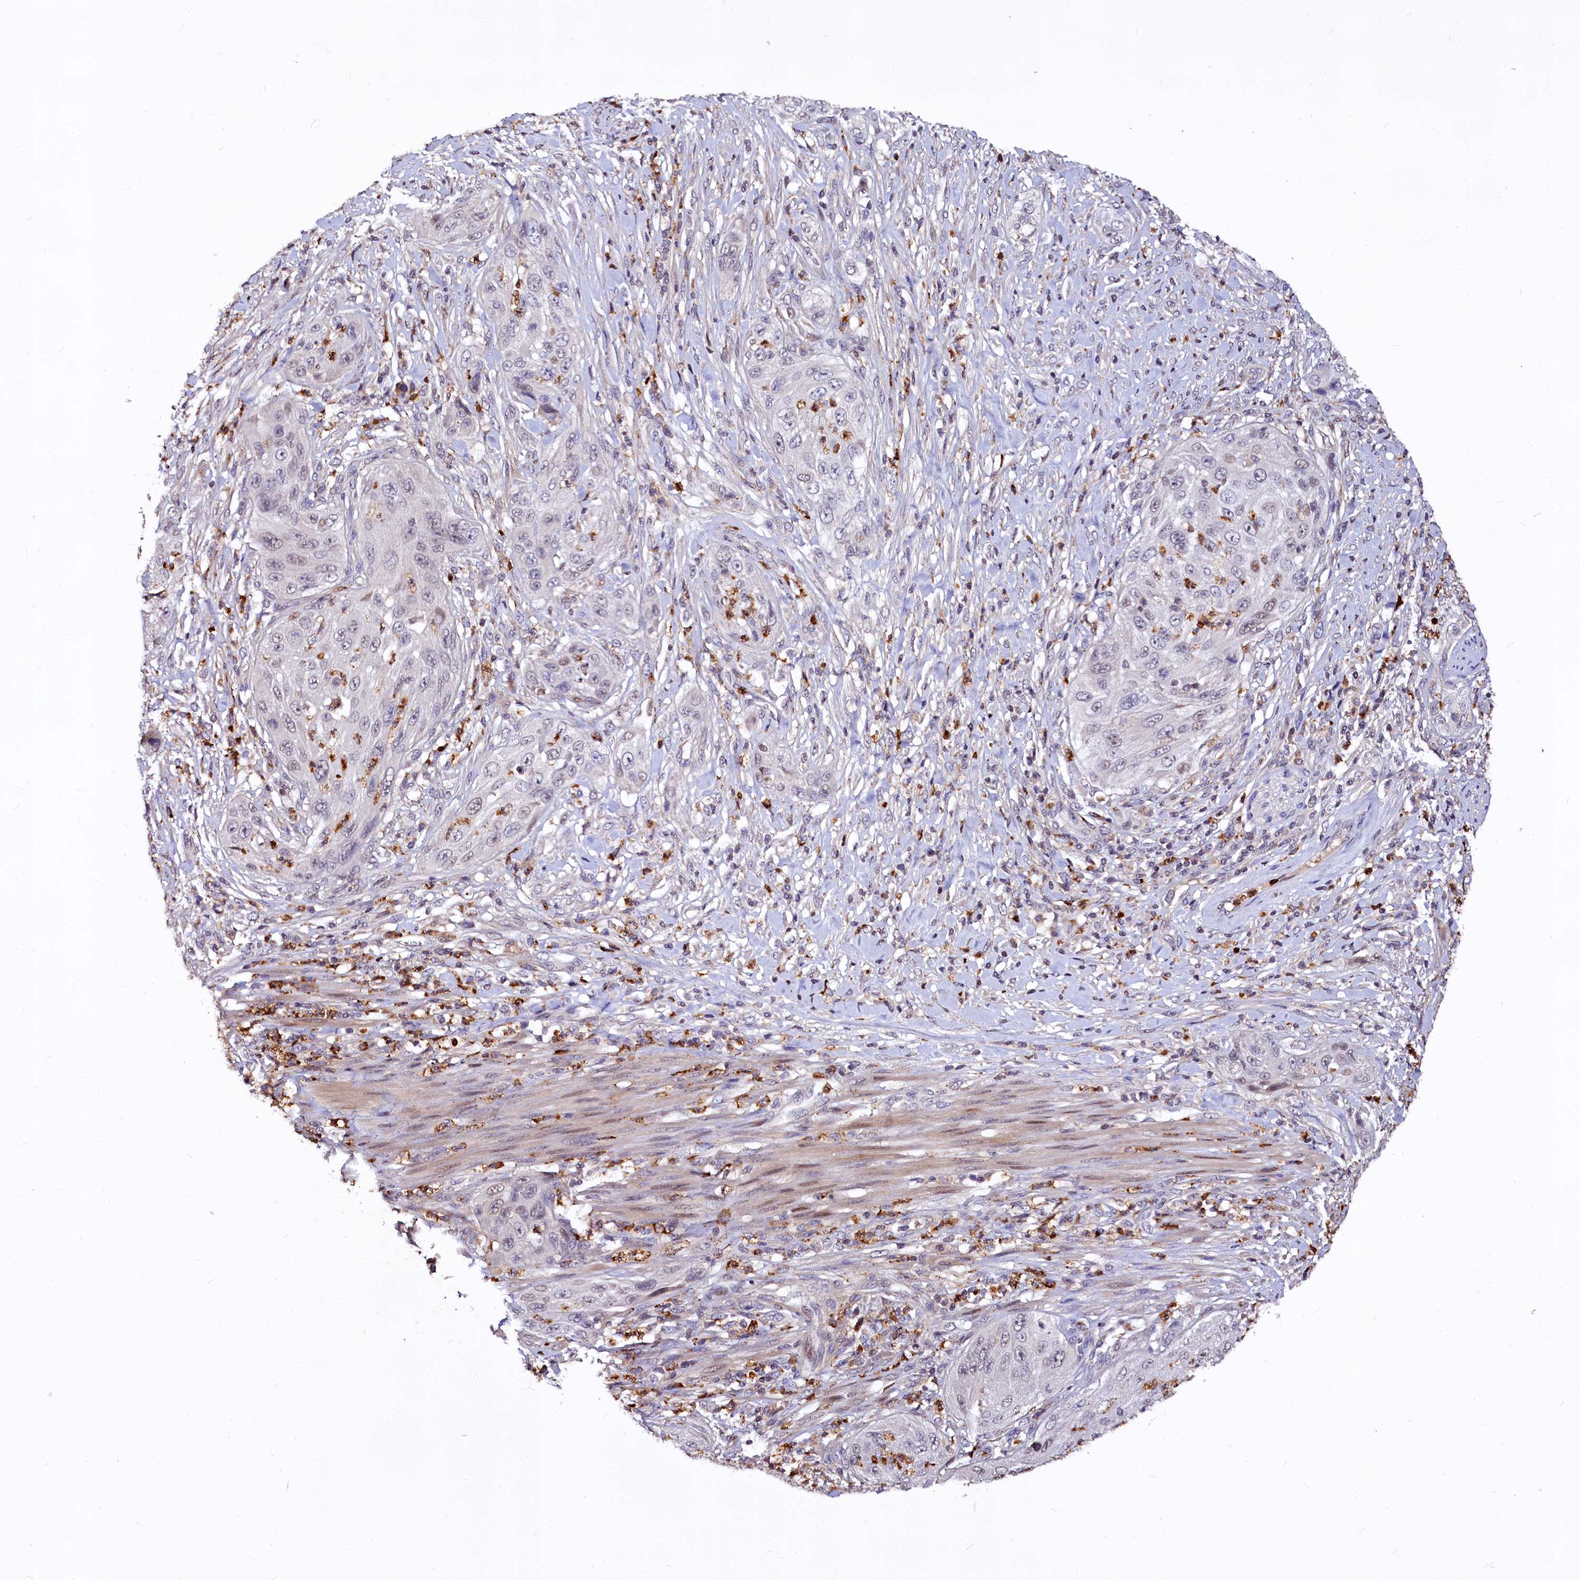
{"staining": {"intensity": "moderate", "quantity": "25%-75%", "location": "nuclear"}, "tissue": "cervical cancer", "cell_type": "Tumor cells", "image_type": "cancer", "snomed": [{"axis": "morphology", "description": "Squamous cell carcinoma, NOS"}, {"axis": "topography", "description": "Cervix"}], "caption": "This is a photomicrograph of immunohistochemistry (IHC) staining of squamous cell carcinoma (cervical), which shows moderate staining in the nuclear of tumor cells.", "gene": "ATG101", "patient": {"sex": "female", "age": 42}}